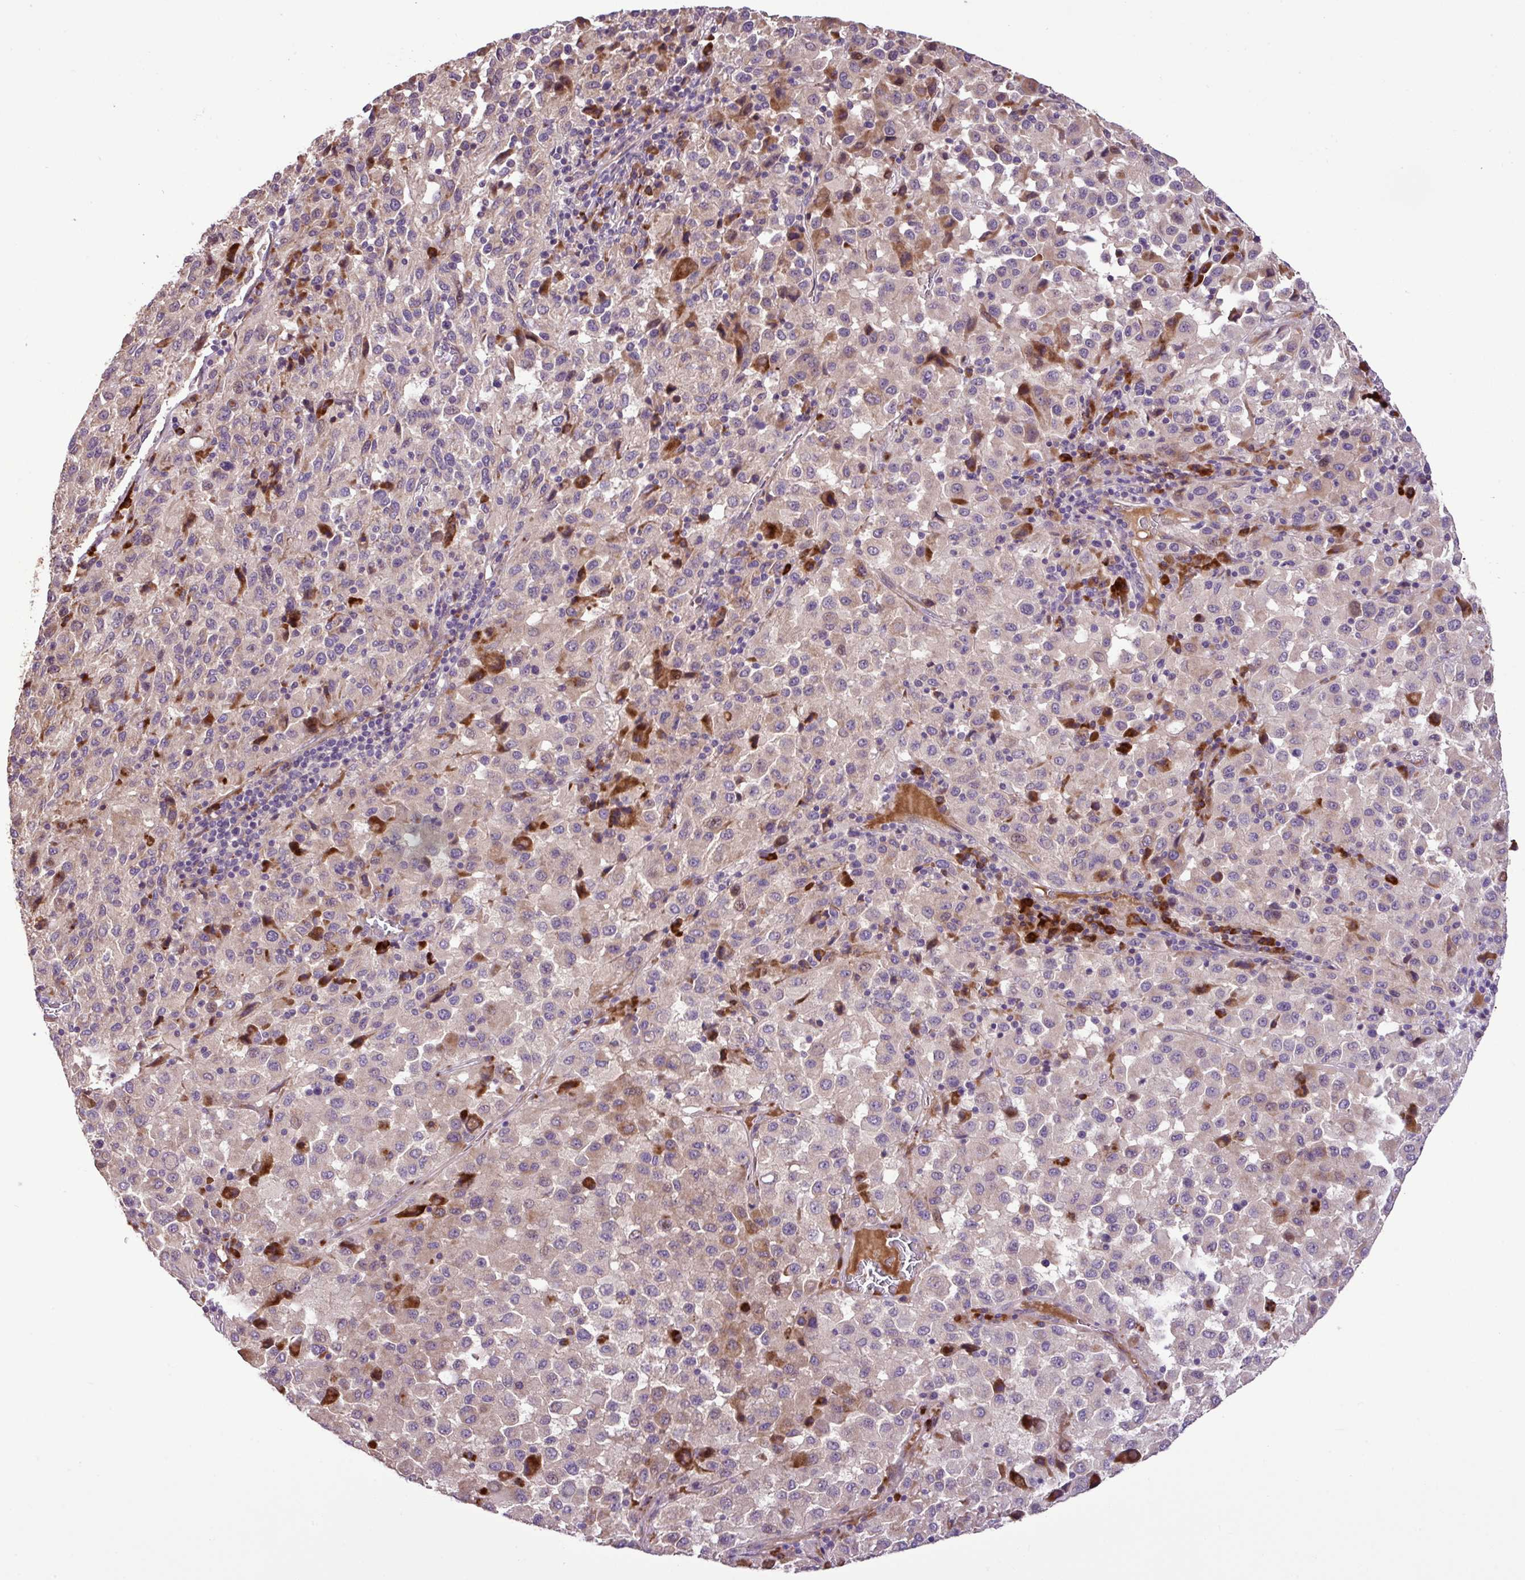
{"staining": {"intensity": "weak", "quantity": ">75%", "location": "cytoplasmic/membranous"}, "tissue": "melanoma", "cell_type": "Tumor cells", "image_type": "cancer", "snomed": [{"axis": "morphology", "description": "Malignant melanoma, Metastatic site"}, {"axis": "topography", "description": "Lung"}], "caption": "This photomicrograph shows immunohistochemistry staining of malignant melanoma (metastatic site), with low weak cytoplasmic/membranous staining in approximately >75% of tumor cells.", "gene": "ZNF266", "patient": {"sex": "male", "age": 64}}